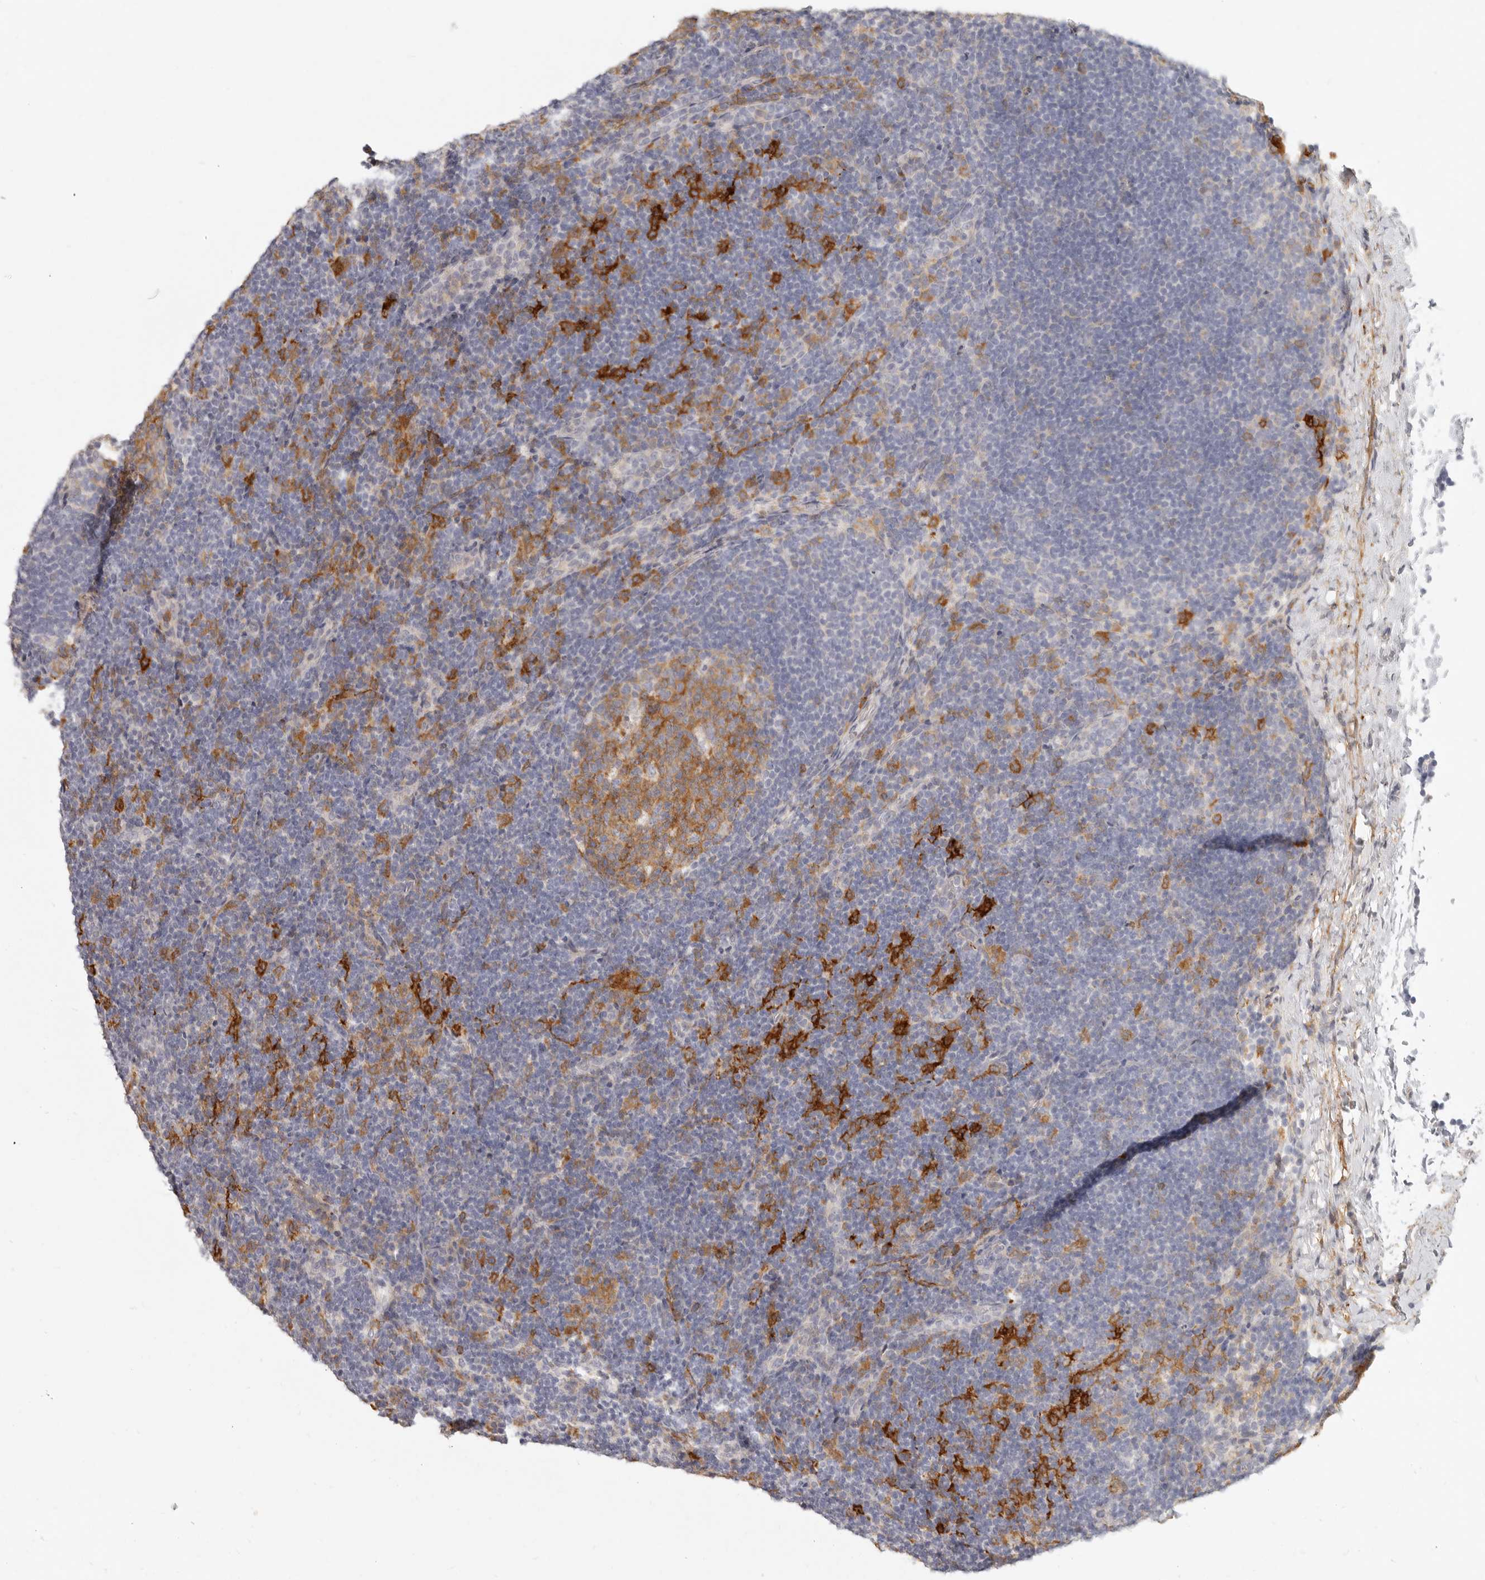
{"staining": {"intensity": "moderate", "quantity": ">75%", "location": "cytoplasmic/membranous"}, "tissue": "lymph node", "cell_type": "Germinal center cells", "image_type": "normal", "snomed": [{"axis": "morphology", "description": "Normal tissue, NOS"}, {"axis": "topography", "description": "Lymph node"}], "caption": "Immunohistochemical staining of normal human lymph node displays moderate cytoplasmic/membranous protein positivity in approximately >75% of germinal center cells.", "gene": "NIBAN1", "patient": {"sex": "female", "age": 22}}